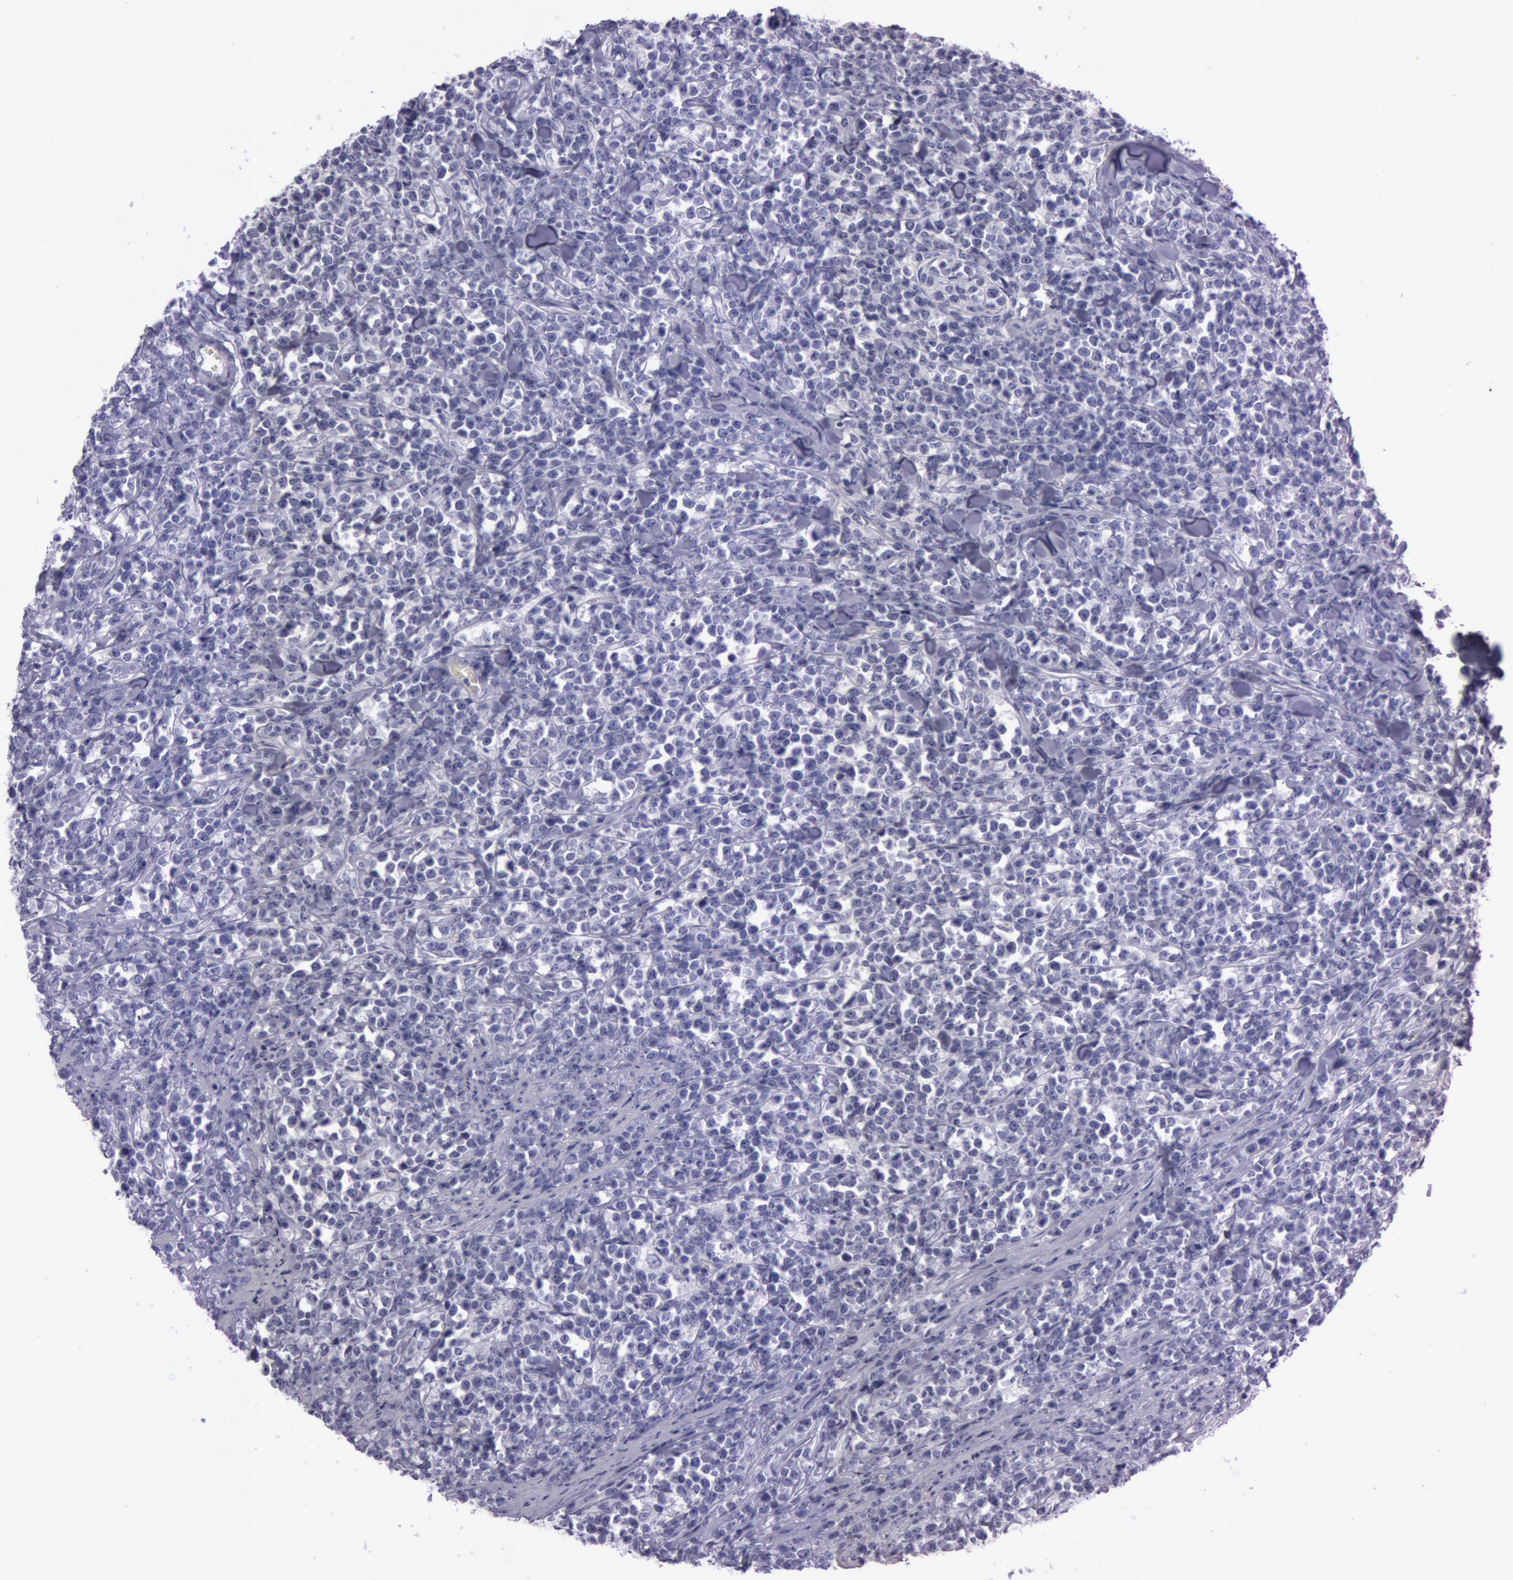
{"staining": {"intensity": "negative", "quantity": "none", "location": "none"}, "tissue": "lymphoma", "cell_type": "Tumor cells", "image_type": "cancer", "snomed": [{"axis": "morphology", "description": "Malignant lymphoma, non-Hodgkin's type, High grade"}, {"axis": "topography", "description": "Small intestine"}, {"axis": "topography", "description": "Colon"}], "caption": "High magnification brightfield microscopy of lymphoma stained with DAB (brown) and counterstained with hematoxylin (blue): tumor cells show no significant positivity.", "gene": "FOLH1", "patient": {"sex": "male", "age": 8}}